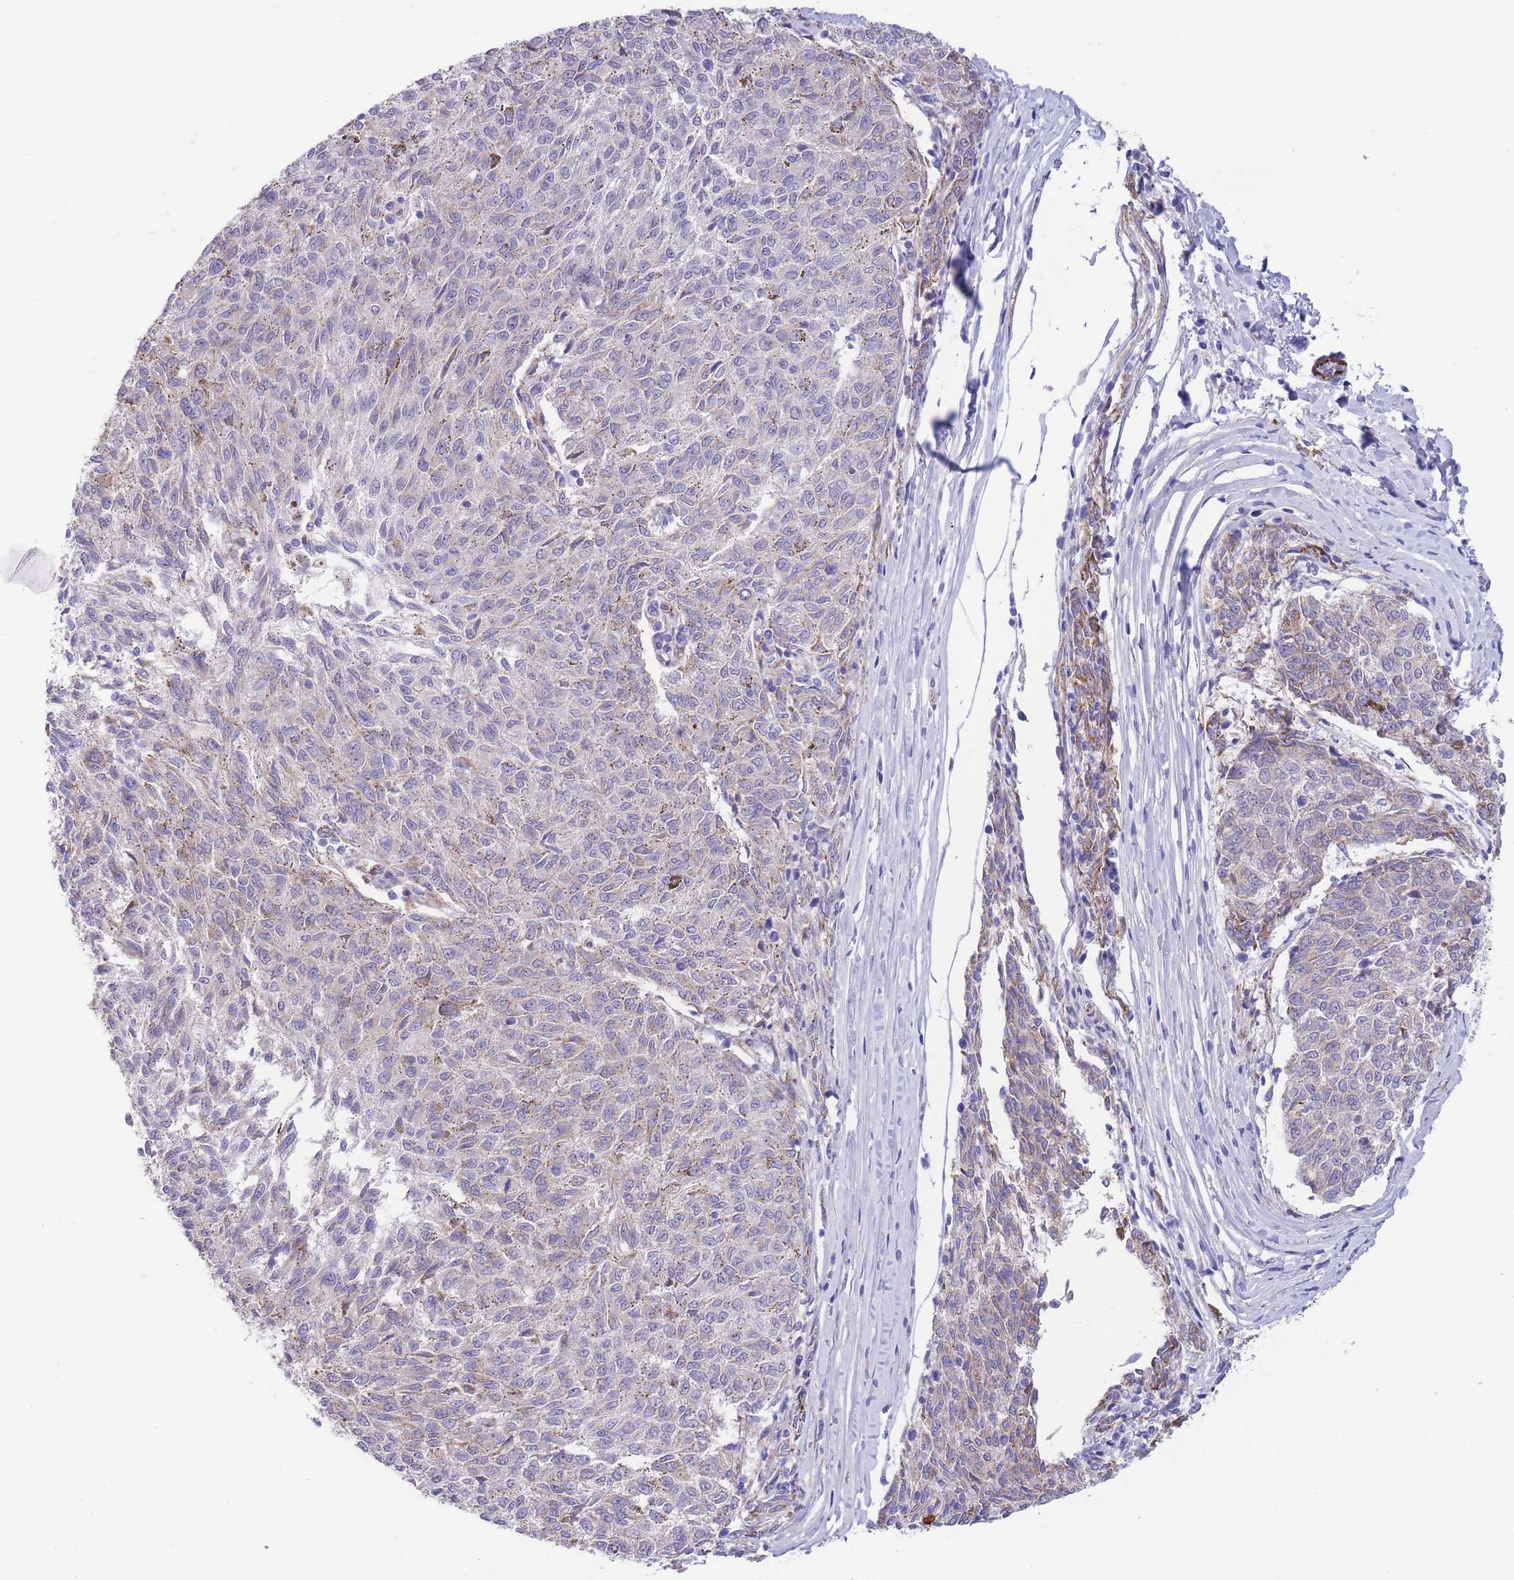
{"staining": {"intensity": "weak", "quantity": "<25%", "location": "cytoplasmic/membranous"}, "tissue": "melanoma", "cell_type": "Tumor cells", "image_type": "cancer", "snomed": [{"axis": "morphology", "description": "Malignant melanoma, NOS"}, {"axis": "topography", "description": "Skin"}], "caption": "Image shows no protein staining in tumor cells of malignant melanoma tissue. (DAB (3,3'-diaminobenzidine) immunohistochemistry (IHC) visualized using brightfield microscopy, high magnification).", "gene": "DET1", "patient": {"sex": "female", "age": 72}}